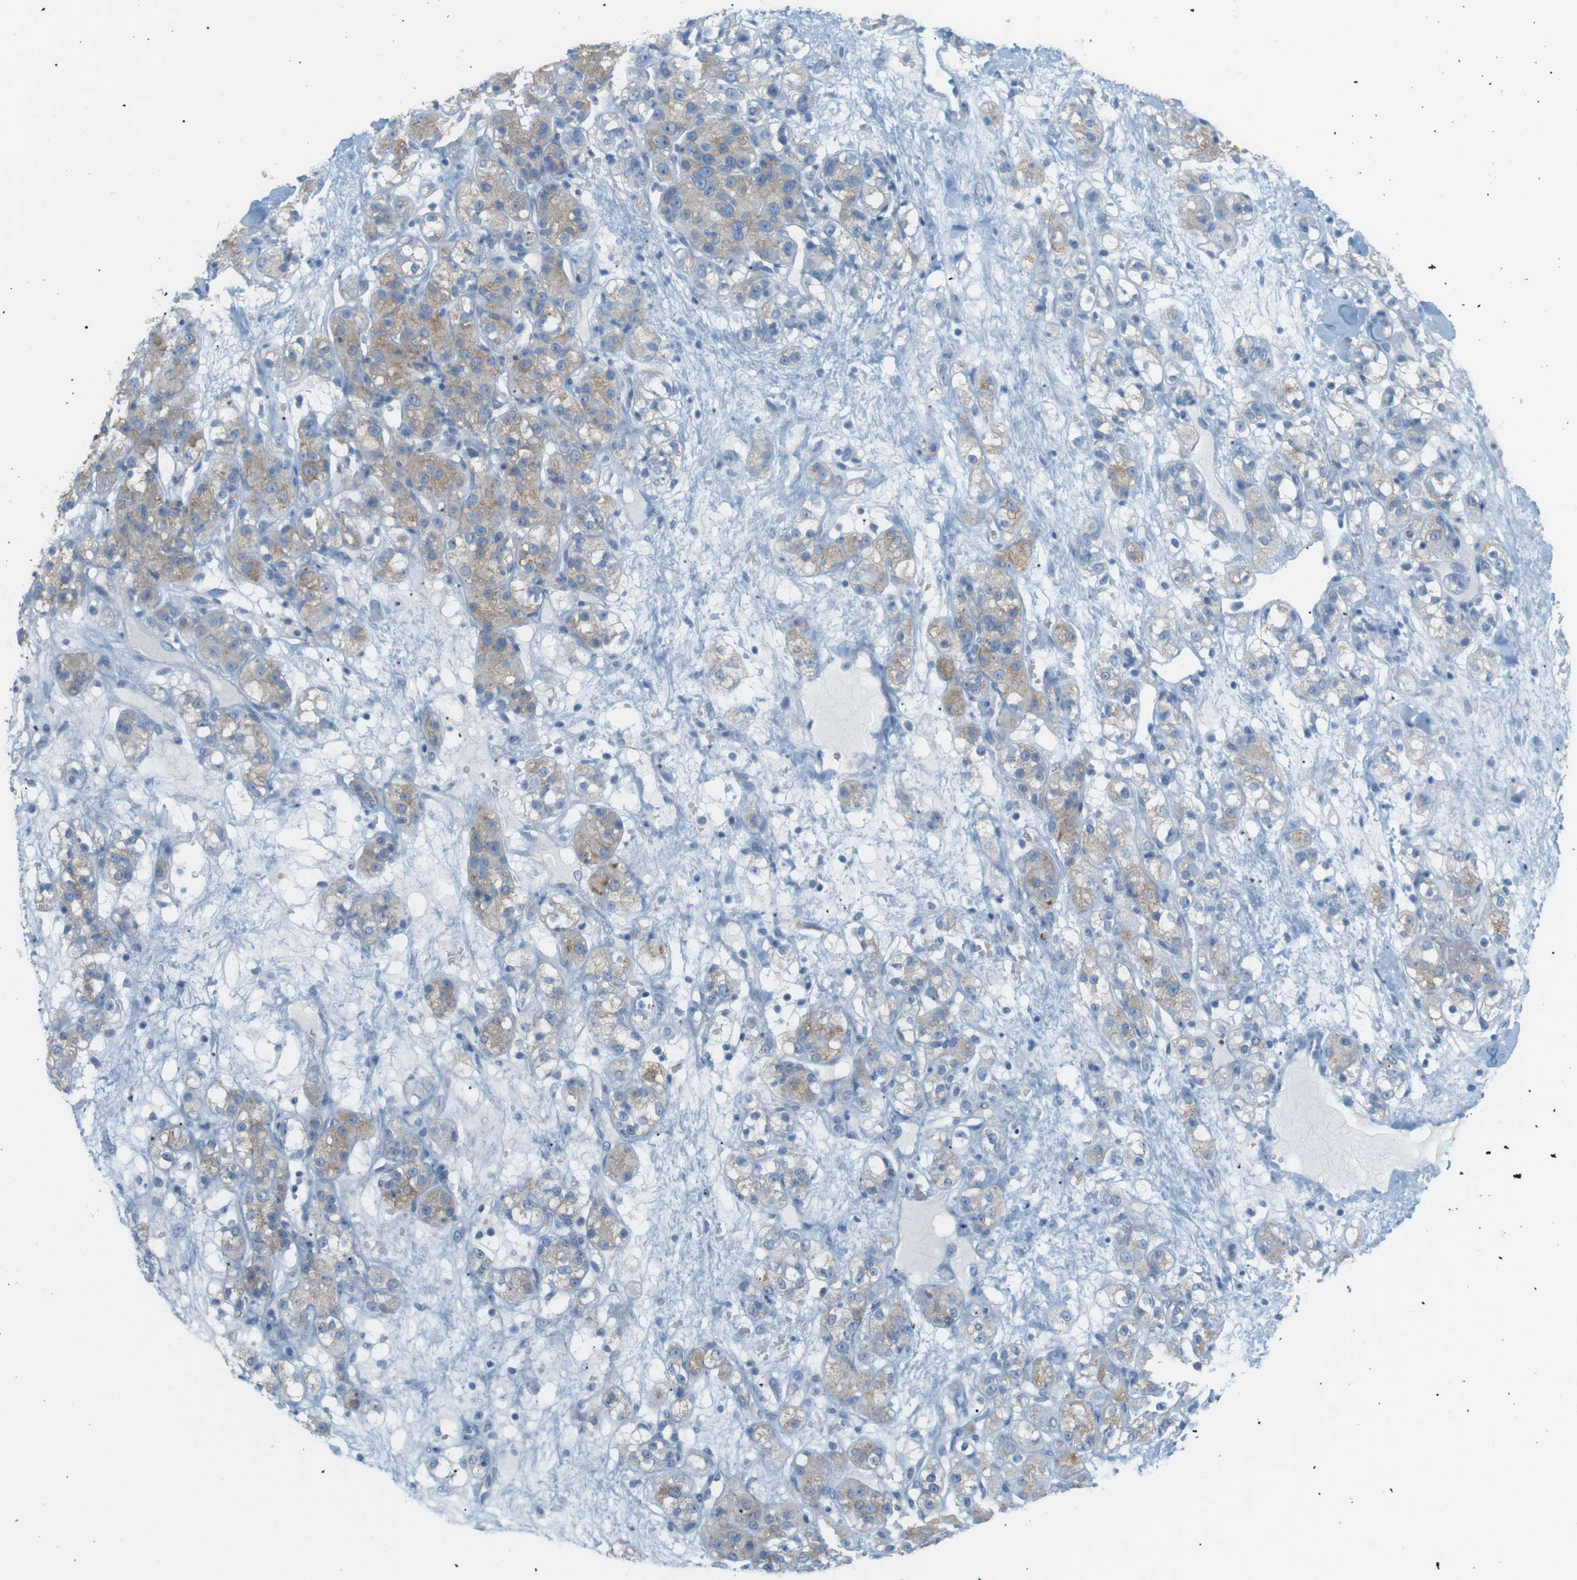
{"staining": {"intensity": "weak", "quantity": "25%-75%", "location": "cytoplasmic/membranous"}, "tissue": "renal cancer", "cell_type": "Tumor cells", "image_type": "cancer", "snomed": [{"axis": "morphology", "description": "Normal tissue, NOS"}, {"axis": "morphology", "description": "Adenocarcinoma, NOS"}, {"axis": "topography", "description": "Kidney"}], "caption": "Tumor cells exhibit low levels of weak cytoplasmic/membranous staining in approximately 25%-75% of cells in adenocarcinoma (renal).", "gene": "VAMP1", "patient": {"sex": "male", "age": 61}}